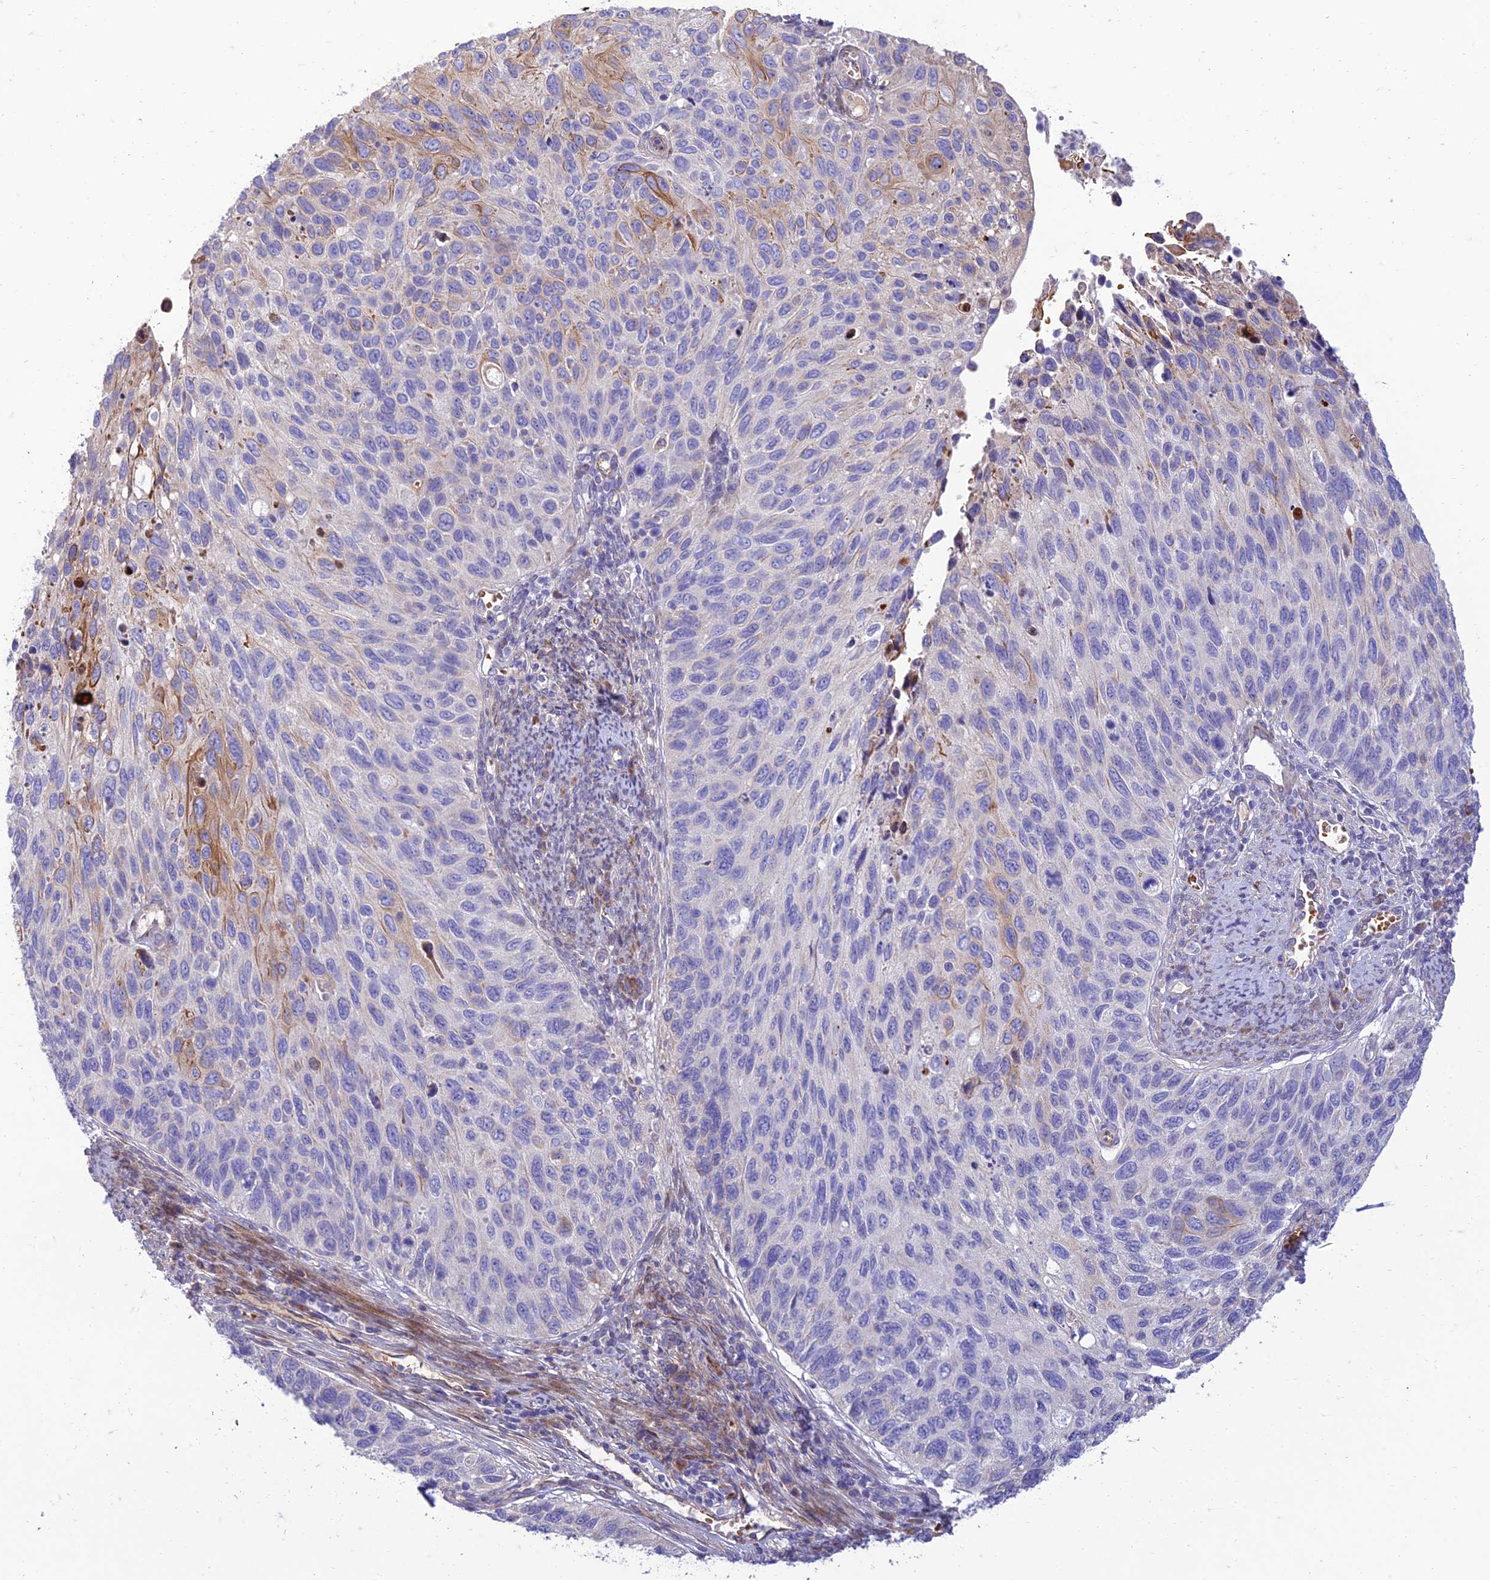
{"staining": {"intensity": "negative", "quantity": "none", "location": "none"}, "tissue": "cervical cancer", "cell_type": "Tumor cells", "image_type": "cancer", "snomed": [{"axis": "morphology", "description": "Squamous cell carcinoma, NOS"}, {"axis": "topography", "description": "Cervix"}], "caption": "Immunohistochemistry of cervical cancer (squamous cell carcinoma) exhibits no staining in tumor cells. Nuclei are stained in blue.", "gene": "SEL1L3", "patient": {"sex": "female", "age": 70}}